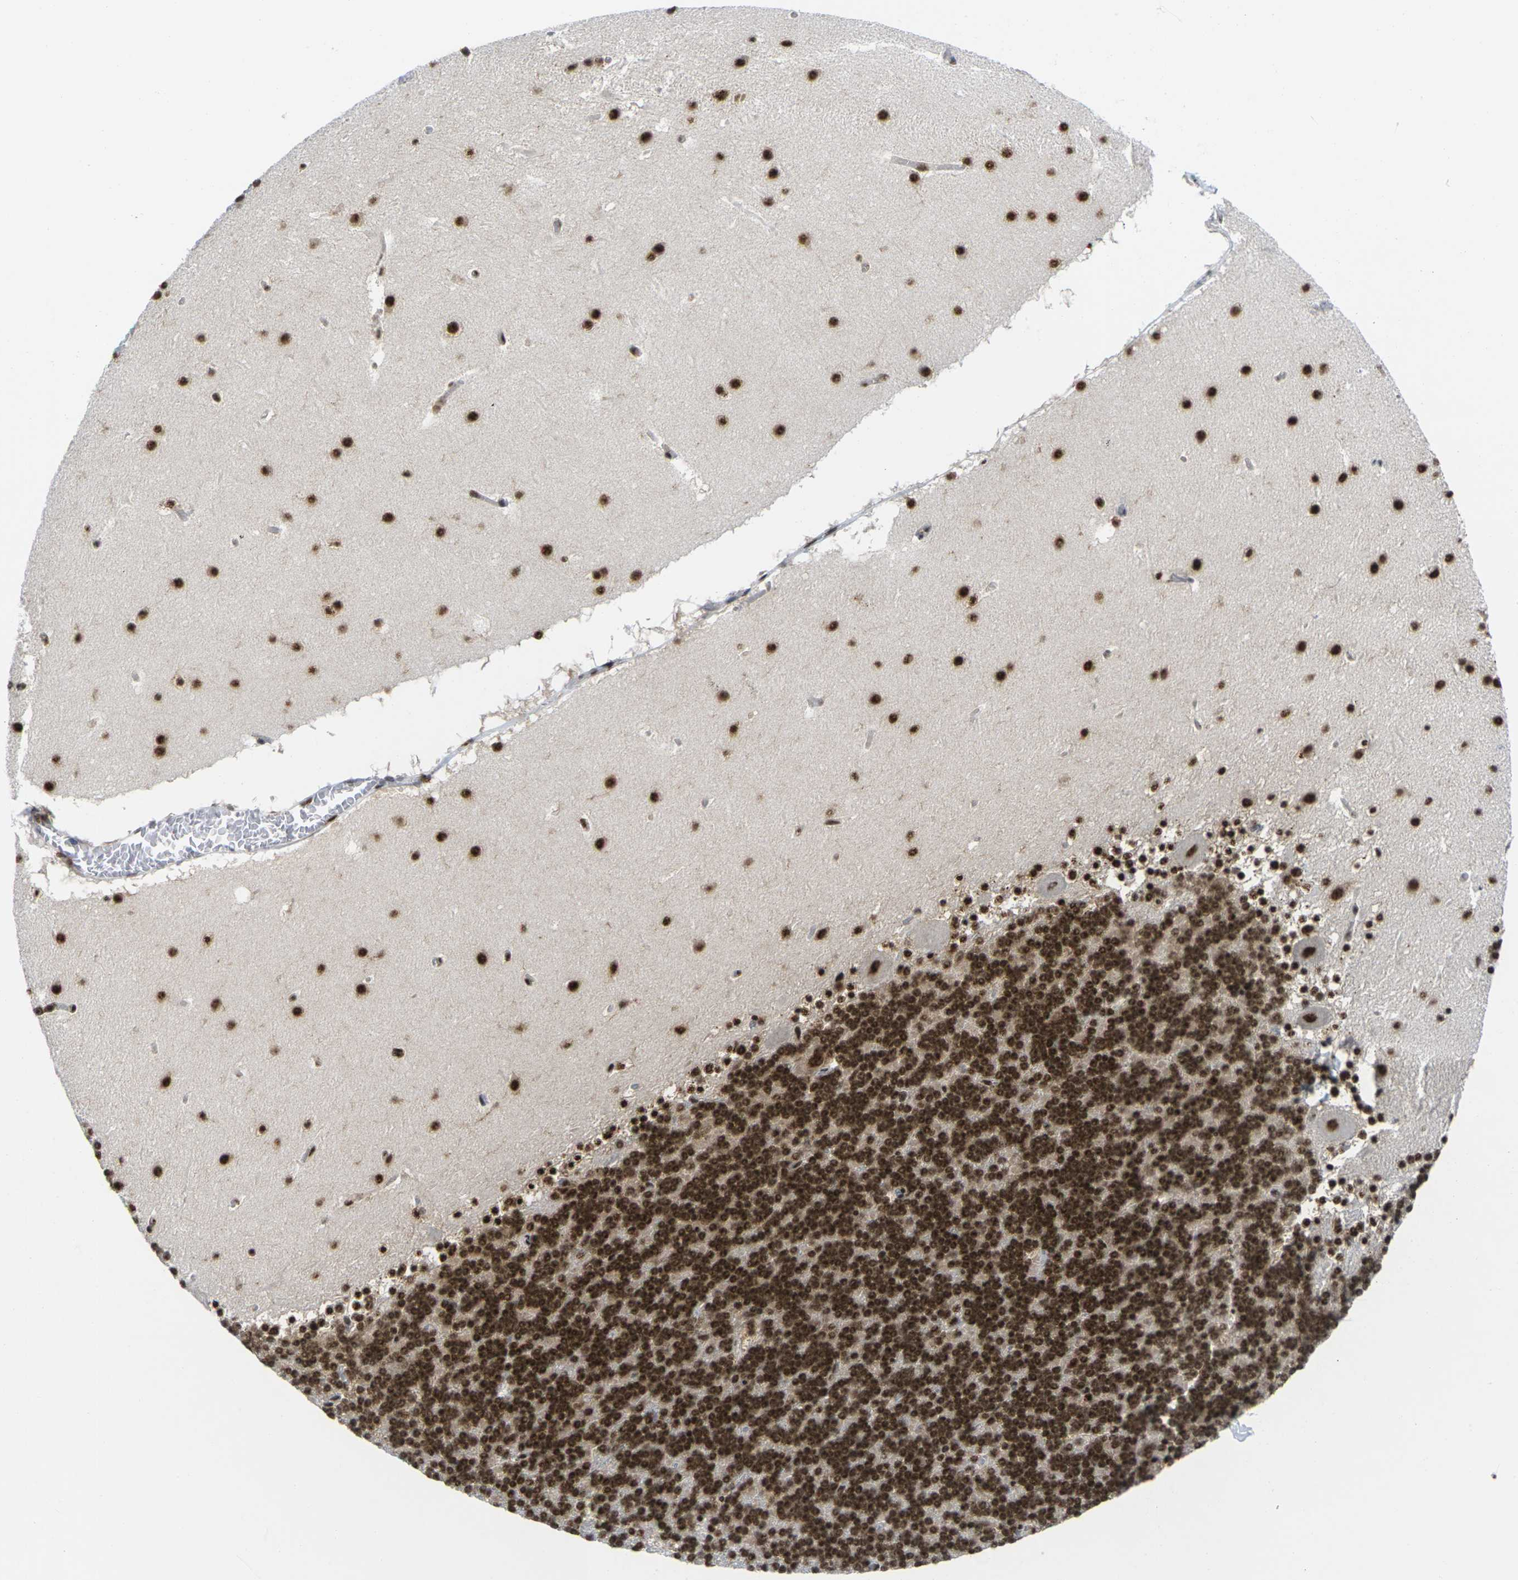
{"staining": {"intensity": "strong", "quantity": ">75%", "location": "nuclear"}, "tissue": "cerebellum", "cell_type": "Cells in granular layer", "image_type": "normal", "snomed": [{"axis": "morphology", "description": "Normal tissue, NOS"}, {"axis": "topography", "description": "Cerebellum"}], "caption": "IHC photomicrograph of unremarkable cerebellum: cerebellum stained using immunohistochemistry exhibits high levels of strong protein expression localized specifically in the nuclear of cells in granular layer, appearing as a nuclear brown color.", "gene": "MAGOH", "patient": {"sex": "male", "age": 45}}